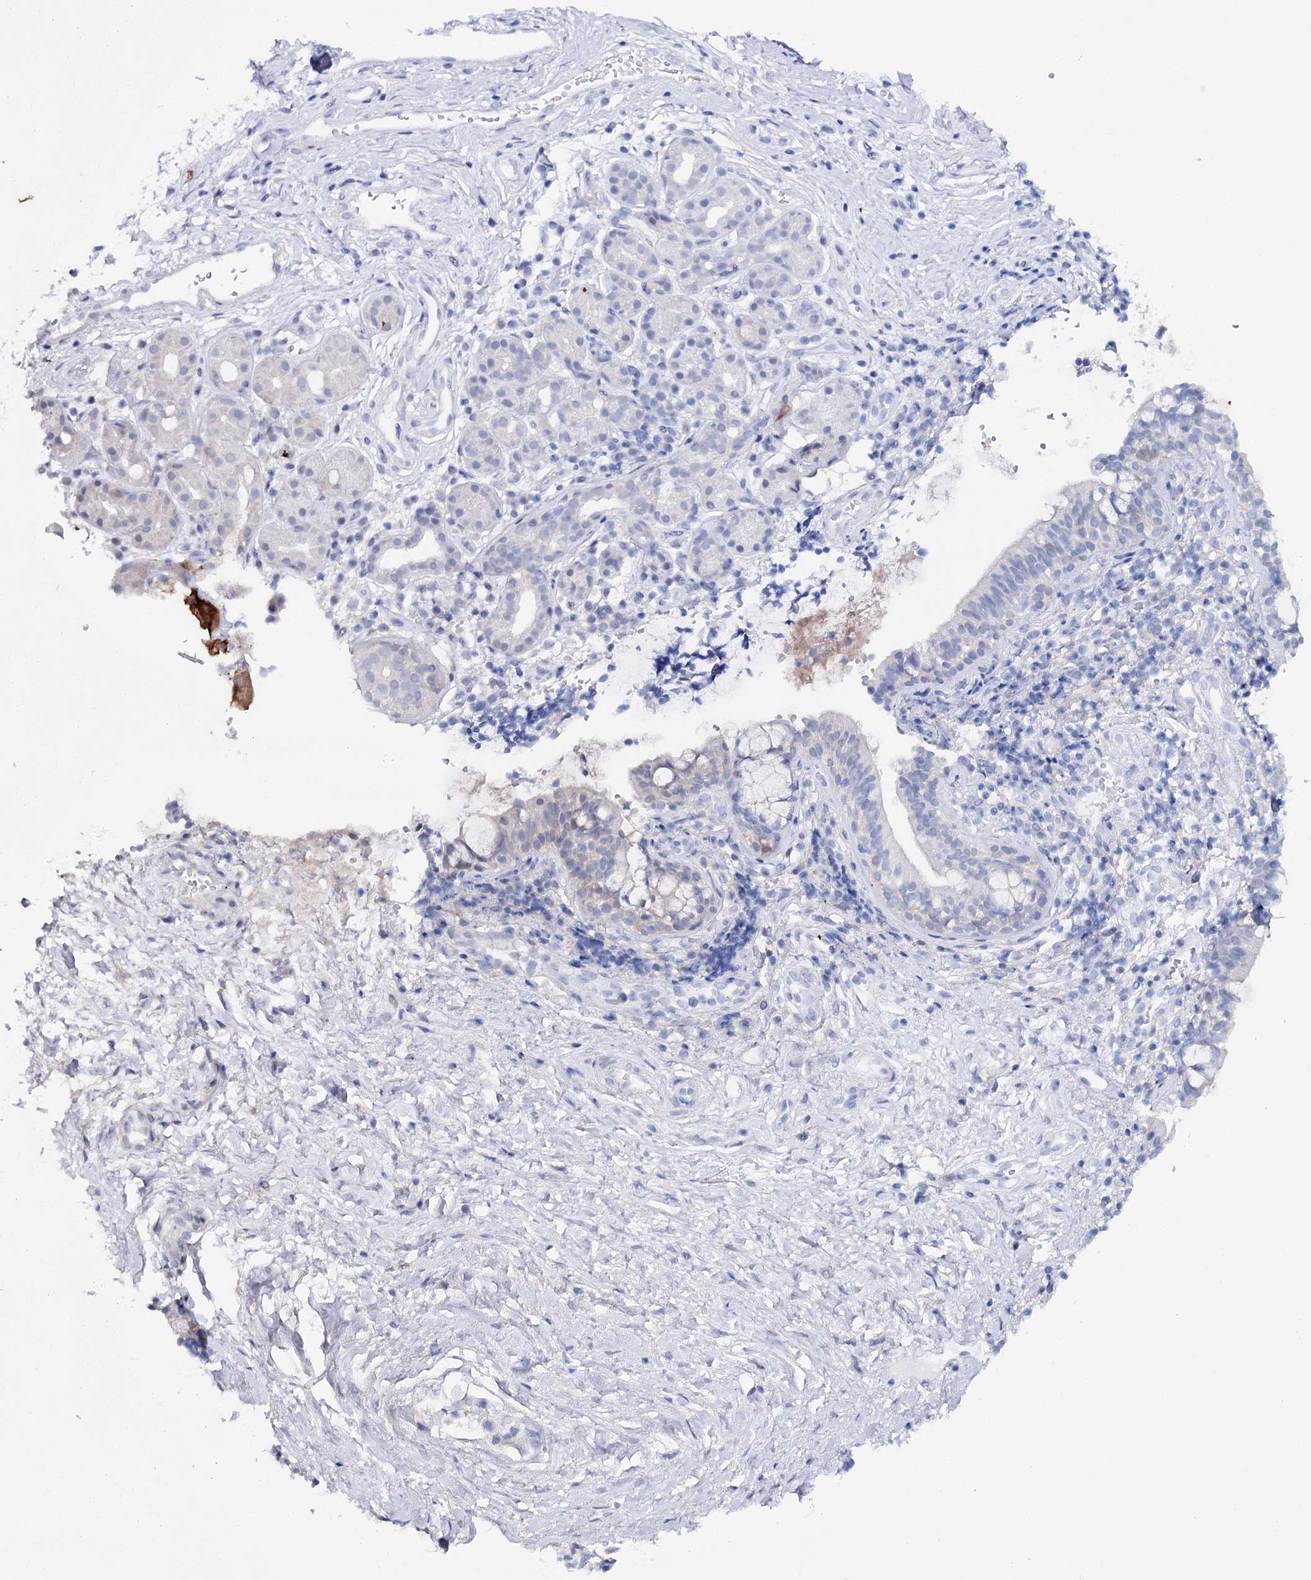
{"staining": {"intensity": "moderate", "quantity": "25%-75%", "location": "cytoplasmic/membranous"}, "tissue": "nasopharynx", "cell_type": "Respiratory epithelial cells", "image_type": "normal", "snomed": [{"axis": "morphology", "description": "Normal tissue, NOS"}, {"axis": "morphology", "description": "Inflammation, NOS"}, {"axis": "topography", "description": "Nasopharynx"}], "caption": "Immunohistochemical staining of benign human nasopharynx demonstrates moderate cytoplasmic/membranous protein staining in about 25%-75% of respiratory epithelial cells.", "gene": "UGDH", "patient": {"sex": "male", "age": 70}}